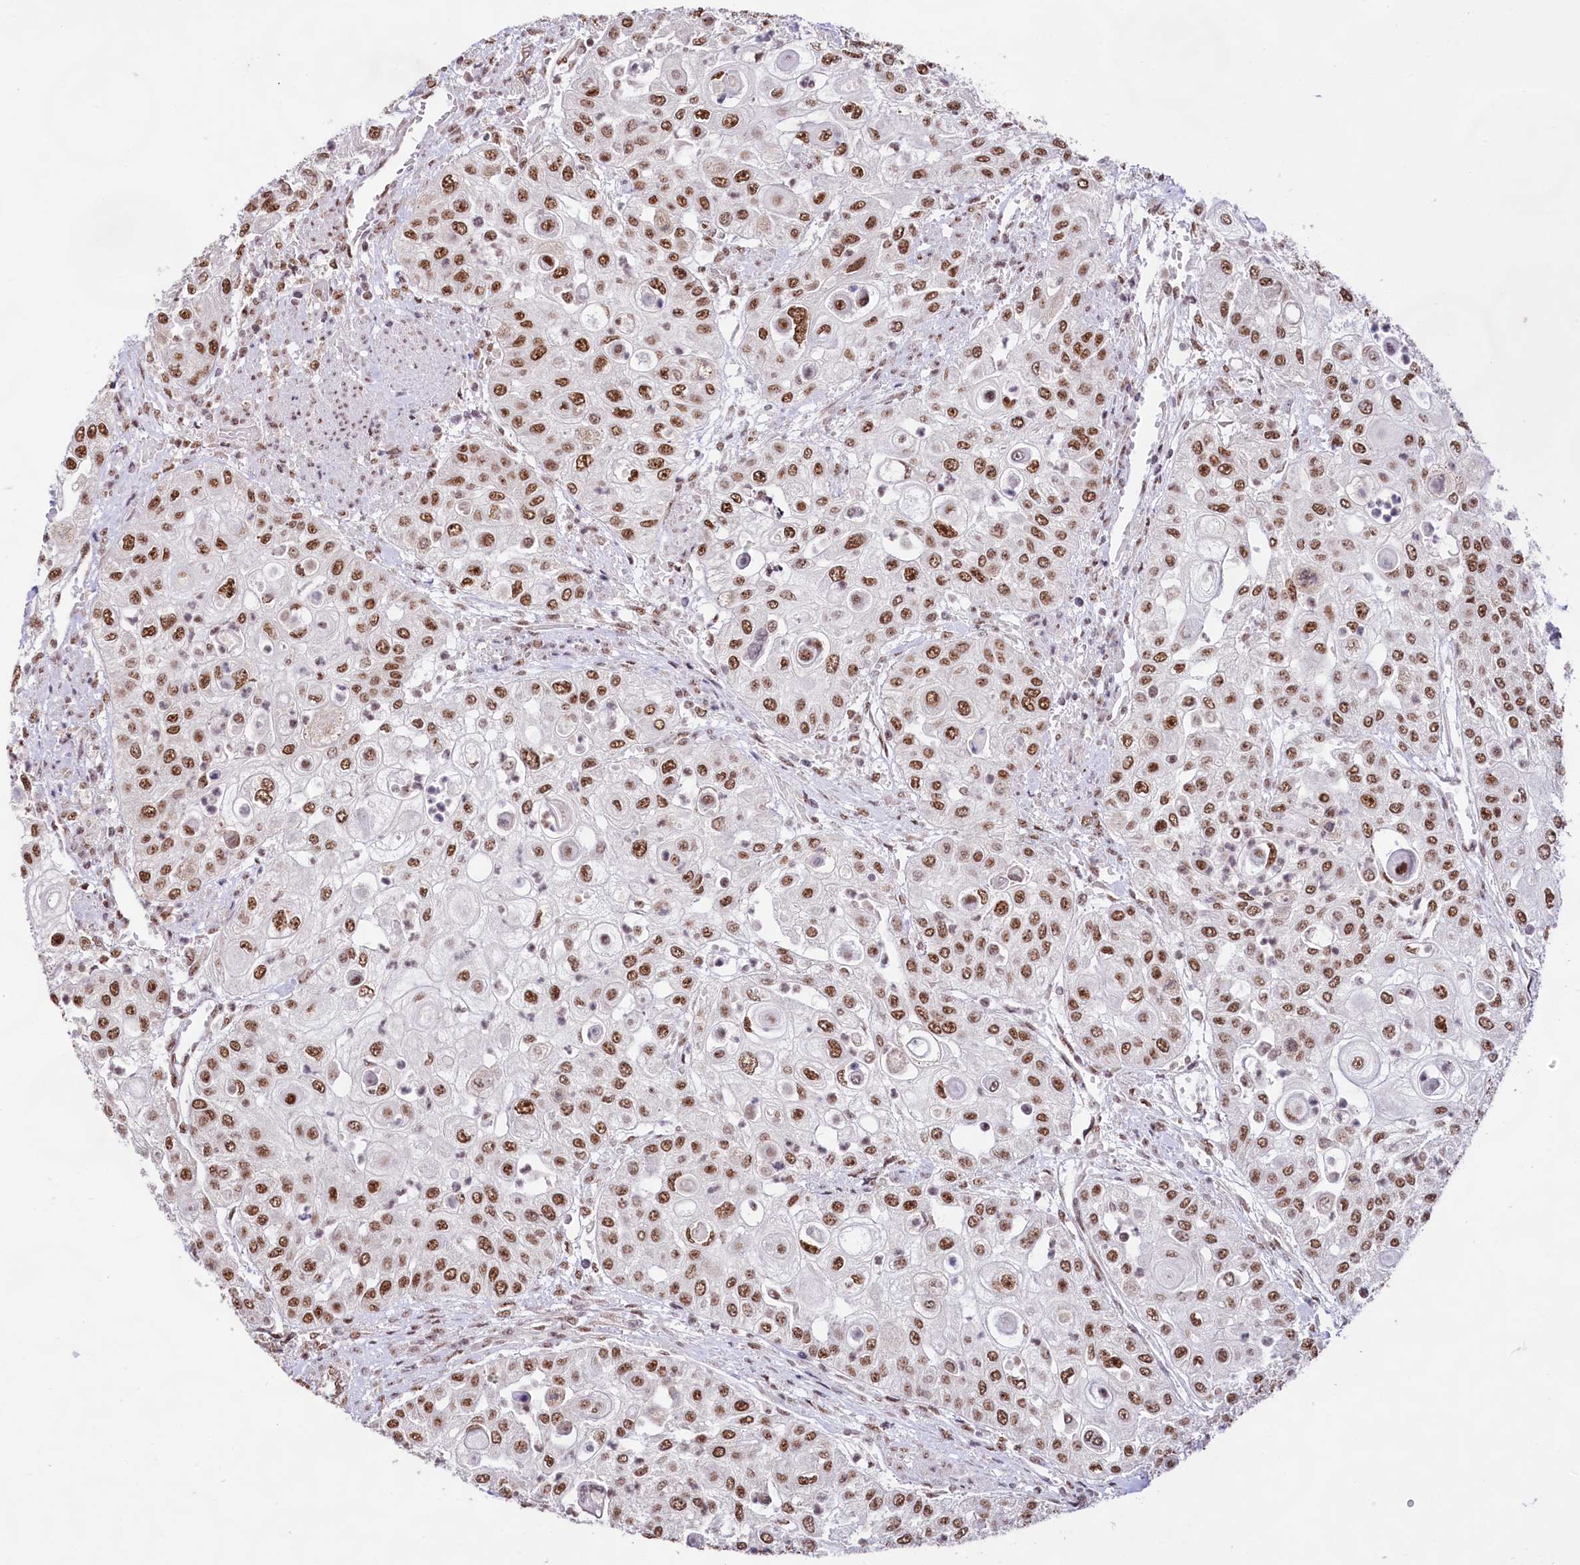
{"staining": {"intensity": "moderate", "quantity": ">75%", "location": "nuclear"}, "tissue": "urothelial cancer", "cell_type": "Tumor cells", "image_type": "cancer", "snomed": [{"axis": "morphology", "description": "Urothelial carcinoma, High grade"}, {"axis": "topography", "description": "Urinary bladder"}], "caption": "A histopathology image of urothelial carcinoma (high-grade) stained for a protein demonstrates moderate nuclear brown staining in tumor cells.", "gene": "HIRA", "patient": {"sex": "female", "age": 79}}